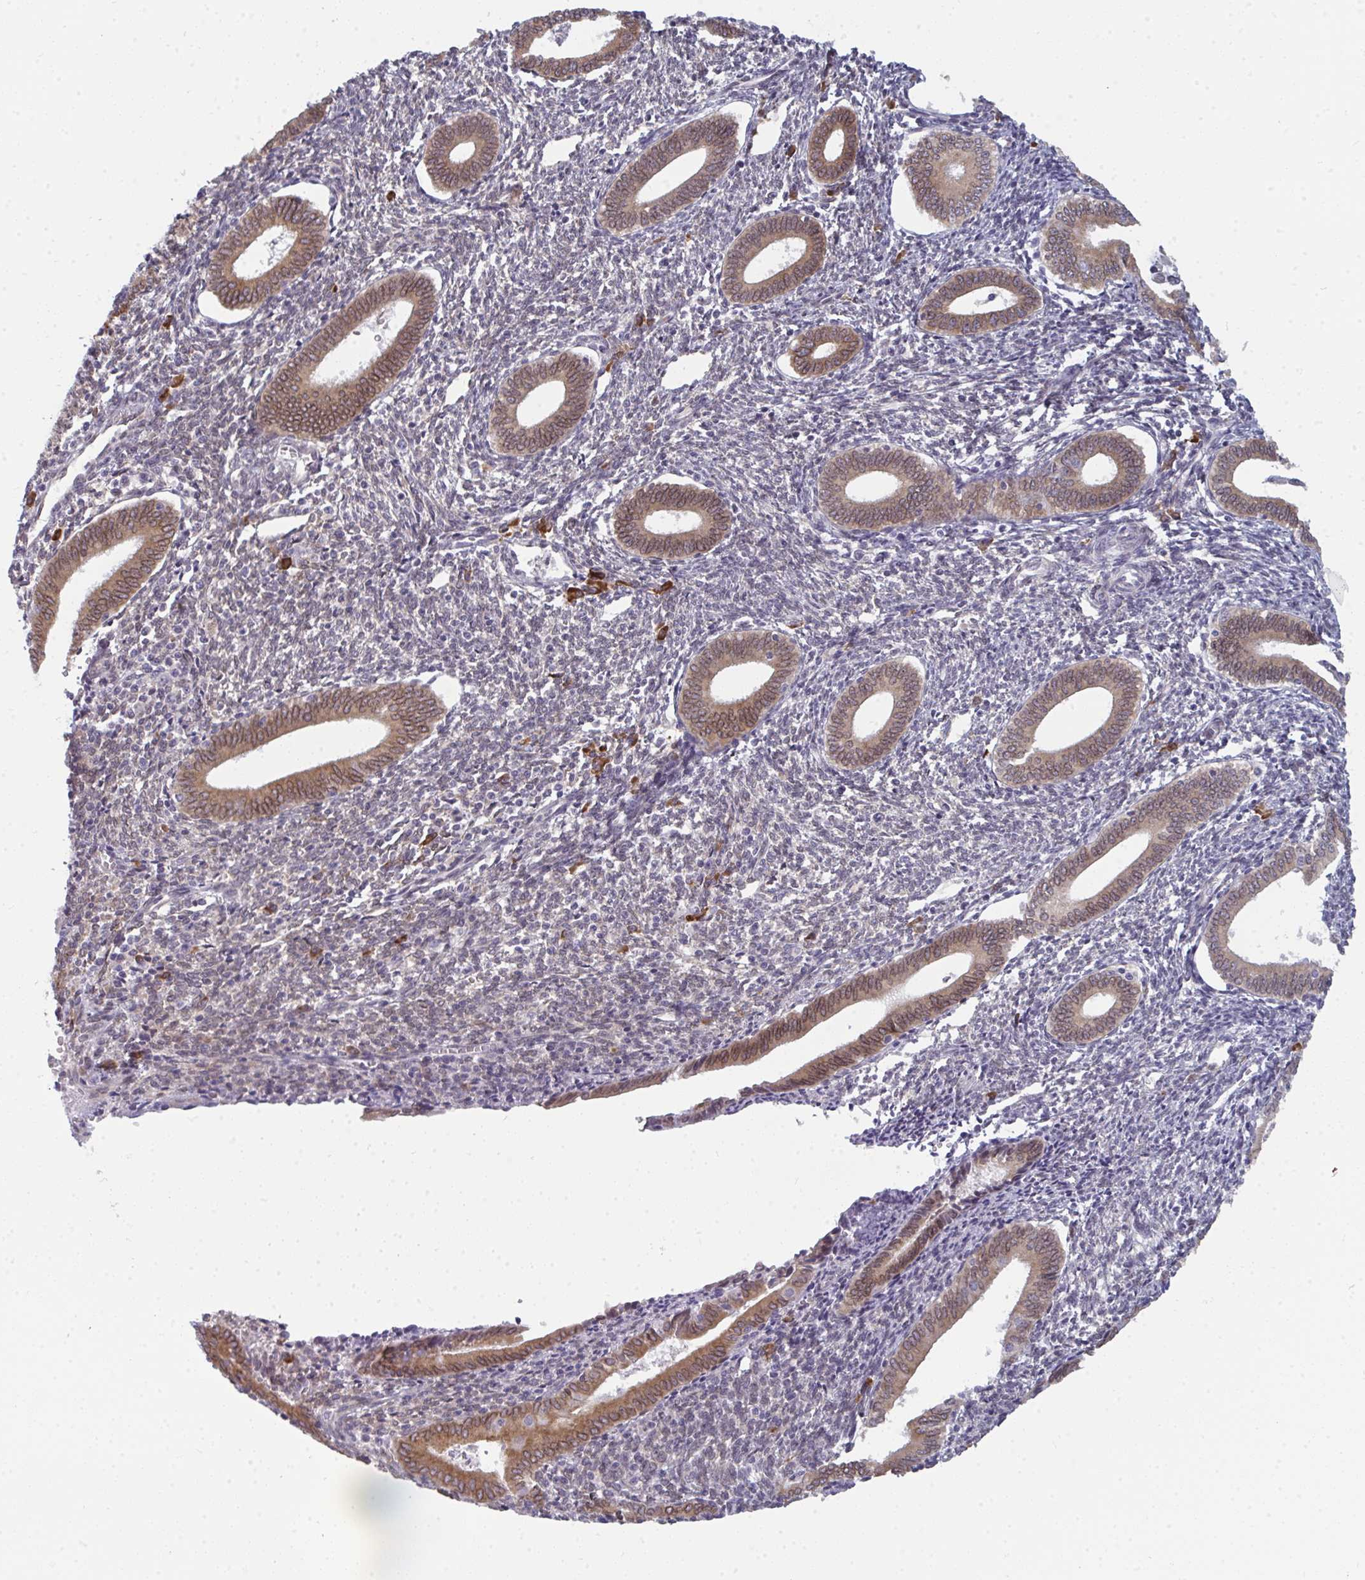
{"staining": {"intensity": "weak", "quantity": "25%-75%", "location": "cytoplasmic/membranous"}, "tissue": "endometrium", "cell_type": "Cells in endometrial stroma", "image_type": "normal", "snomed": [{"axis": "morphology", "description": "Normal tissue, NOS"}, {"axis": "topography", "description": "Endometrium"}], "caption": "Human endometrium stained with a protein marker displays weak staining in cells in endometrial stroma.", "gene": "LYSMD4", "patient": {"sex": "female", "age": 41}}